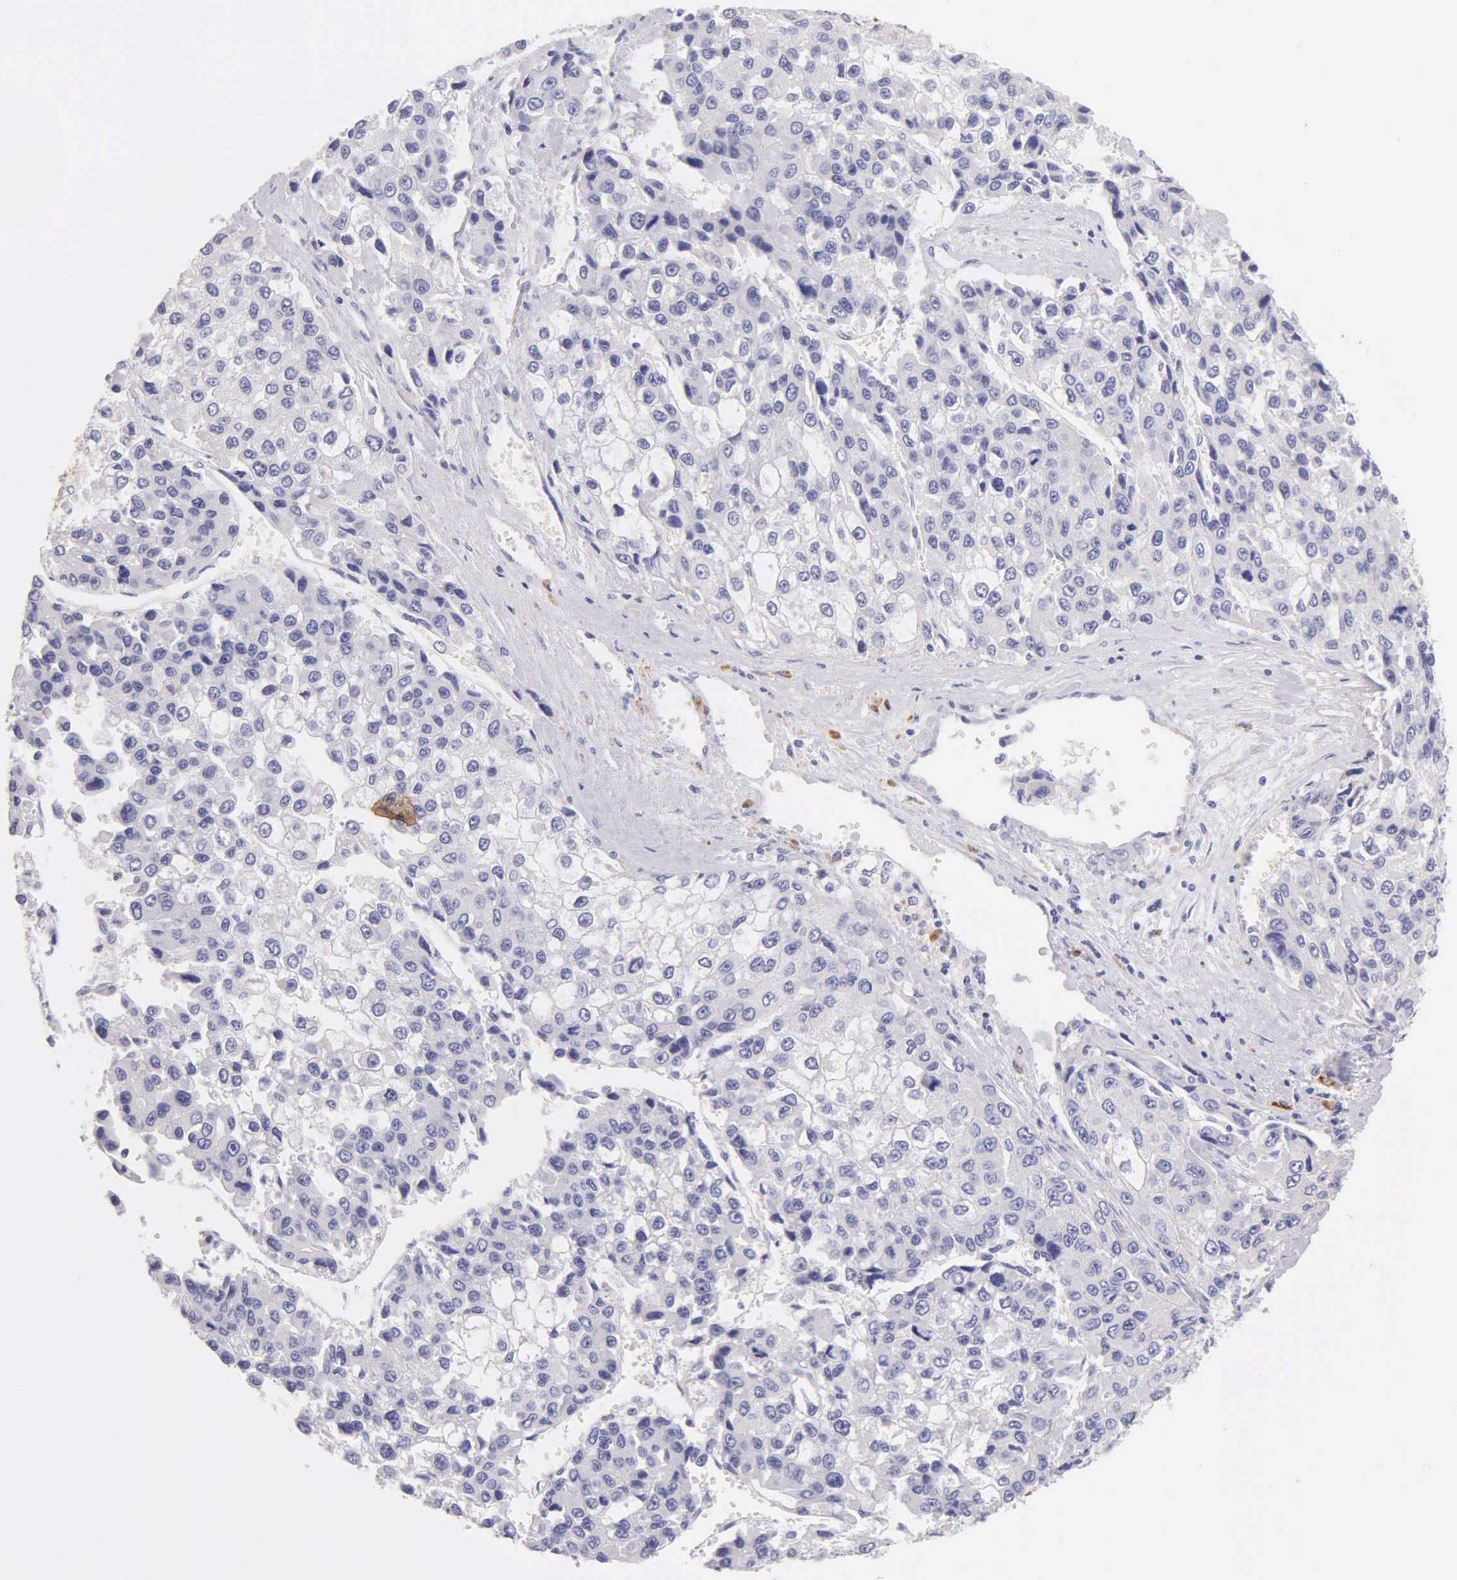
{"staining": {"intensity": "negative", "quantity": "none", "location": "none"}, "tissue": "liver cancer", "cell_type": "Tumor cells", "image_type": "cancer", "snomed": [{"axis": "morphology", "description": "Carcinoma, Hepatocellular, NOS"}, {"axis": "topography", "description": "Liver"}], "caption": "High magnification brightfield microscopy of hepatocellular carcinoma (liver) stained with DAB (3,3'-diaminobenzidine) (brown) and counterstained with hematoxylin (blue): tumor cells show no significant staining.", "gene": "KRT17", "patient": {"sex": "female", "age": 66}}